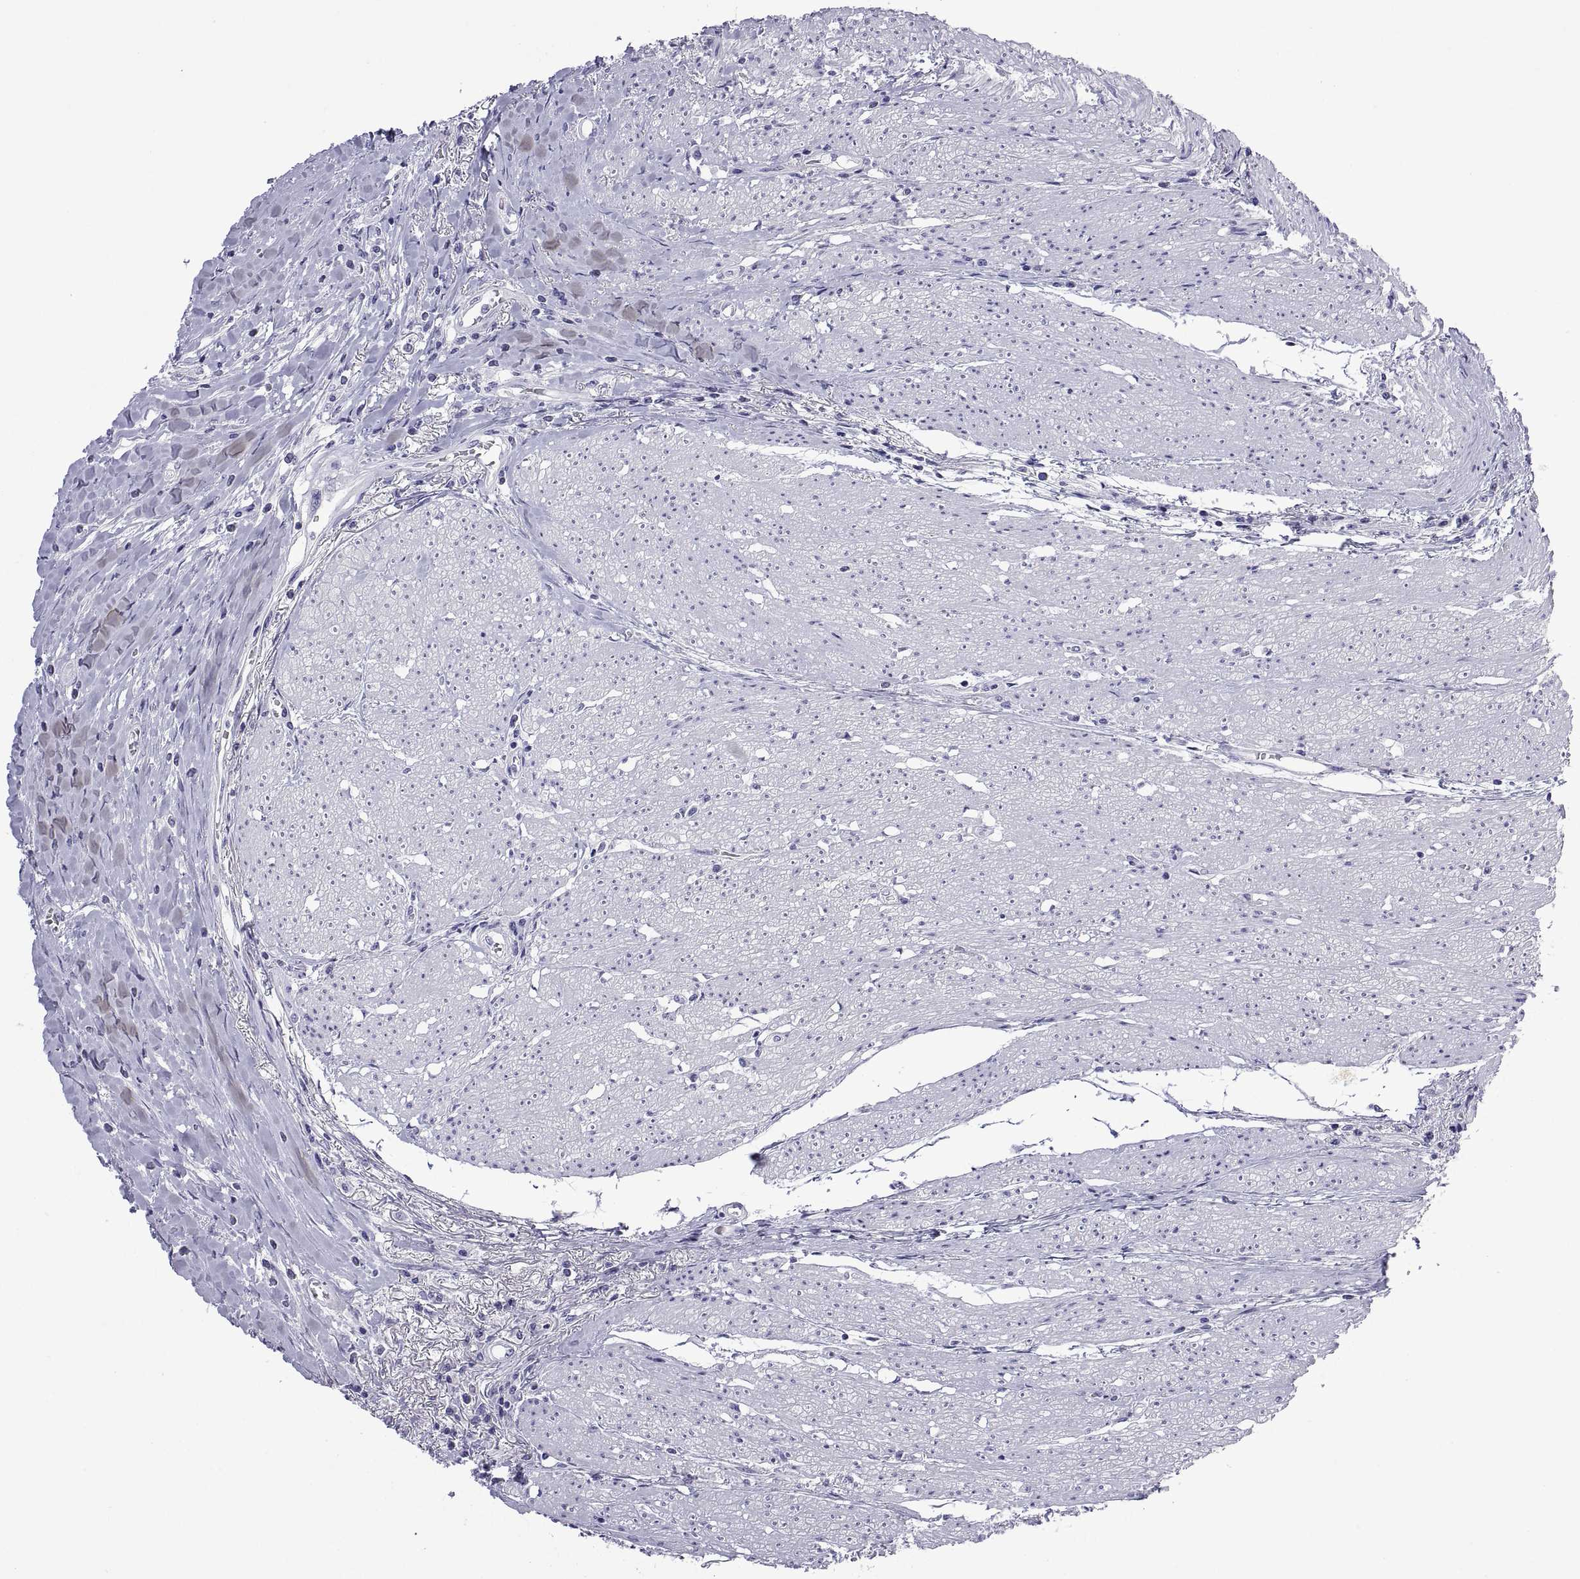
{"staining": {"intensity": "negative", "quantity": "none", "location": "none"}, "tissue": "colorectal cancer", "cell_type": "Tumor cells", "image_type": "cancer", "snomed": [{"axis": "morphology", "description": "Adenocarcinoma, NOS"}, {"axis": "topography", "description": "Rectum"}], "caption": "DAB immunohistochemical staining of human adenocarcinoma (colorectal) demonstrates no significant expression in tumor cells.", "gene": "VSX2", "patient": {"sex": "male", "age": 59}}